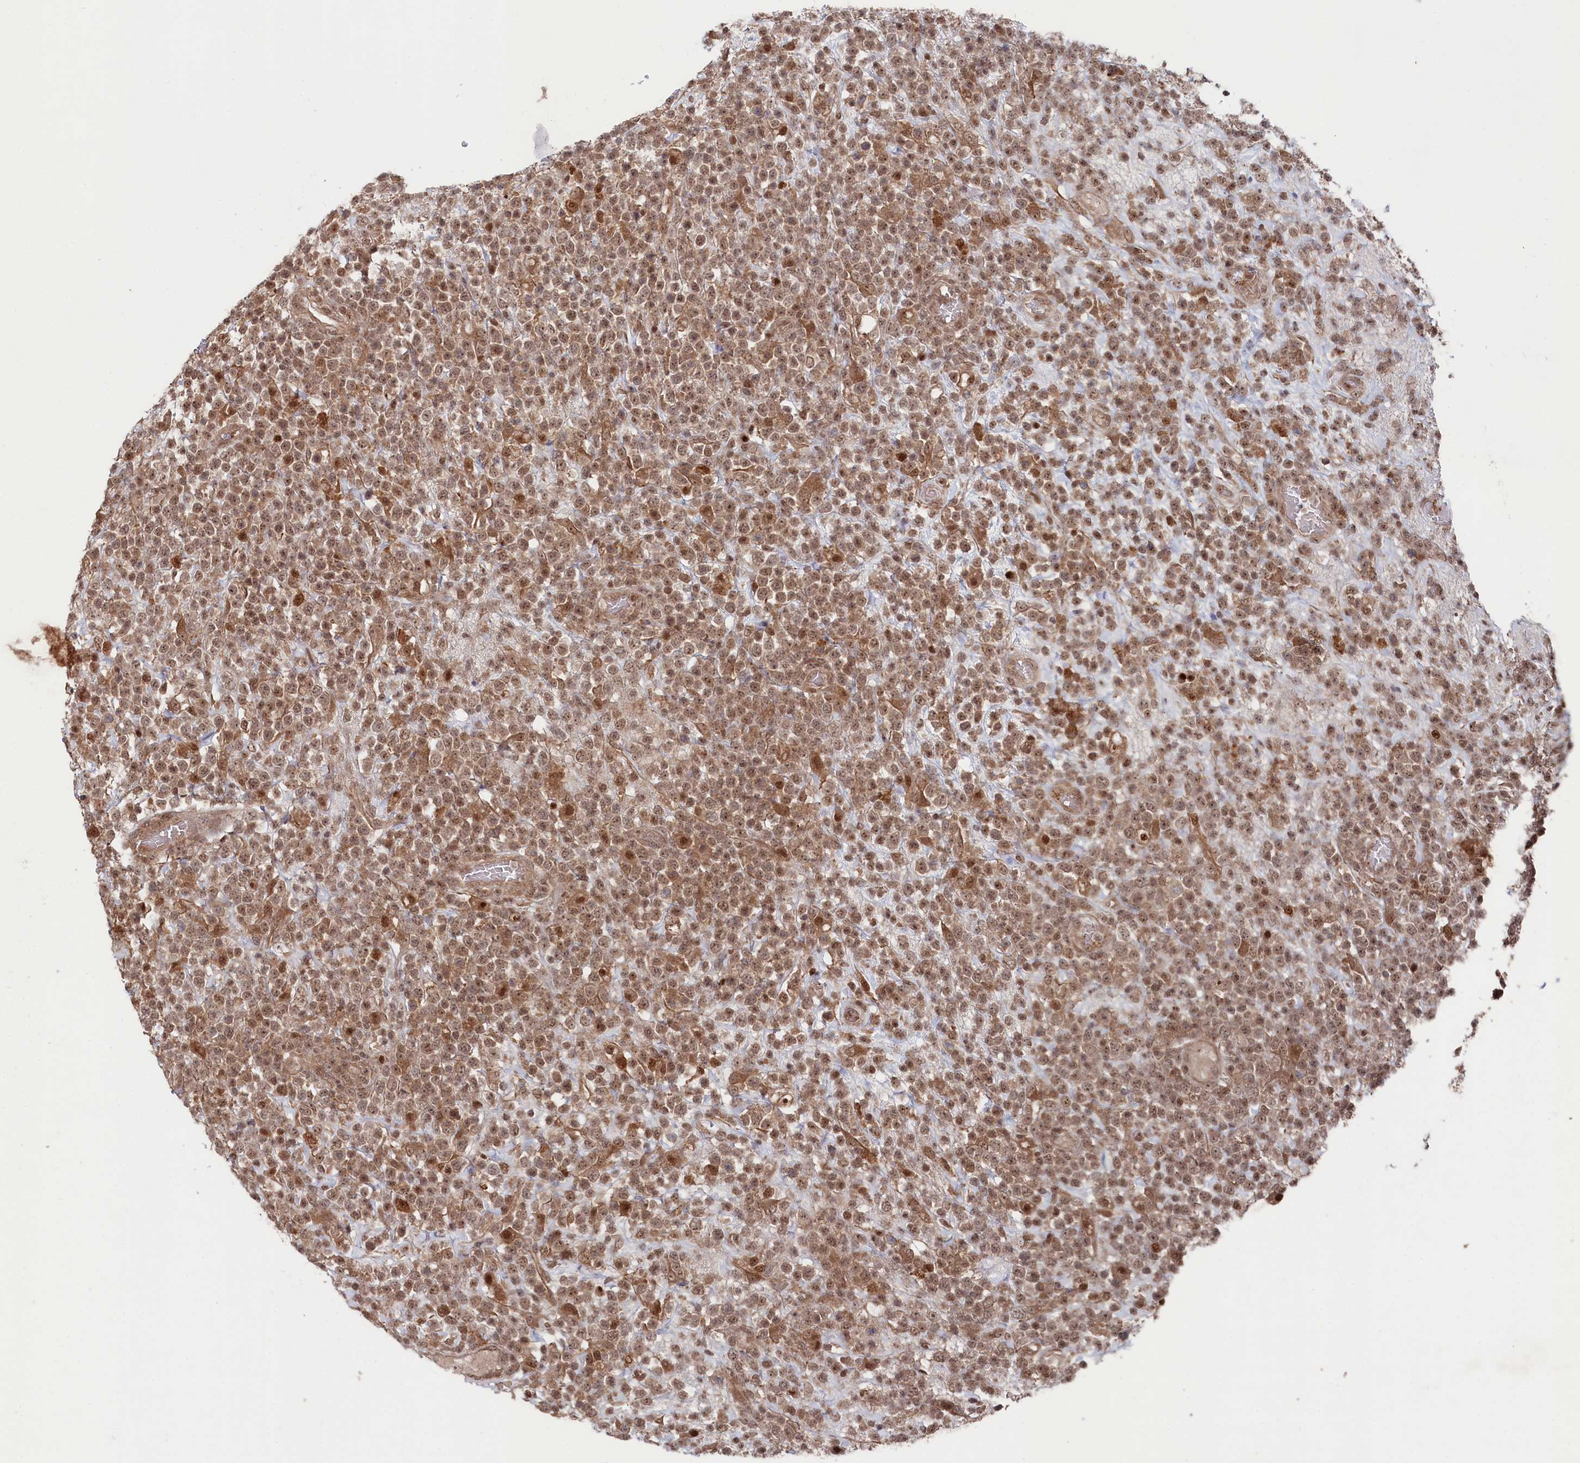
{"staining": {"intensity": "moderate", "quantity": ">75%", "location": "cytoplasmic/membranous,nuclear"}, "tissue": "lymphoma", "cell_type": "Tumor cells", "image_type": "cancer", "snomed": [{"axis": "morphology", "description": "Malignant lymphoma, non-Hodgkin's type, High grade"}, {"axis": "topography", "description": "Colon"}], "caption": "Protein staining of lymphoma tissue demonstrates moderate cytoplasmic/membranous and nuclear staining in about >75% of tumor cells.", "gene": "BORCS7", "patient": {"sex": "female", "age": 53}}